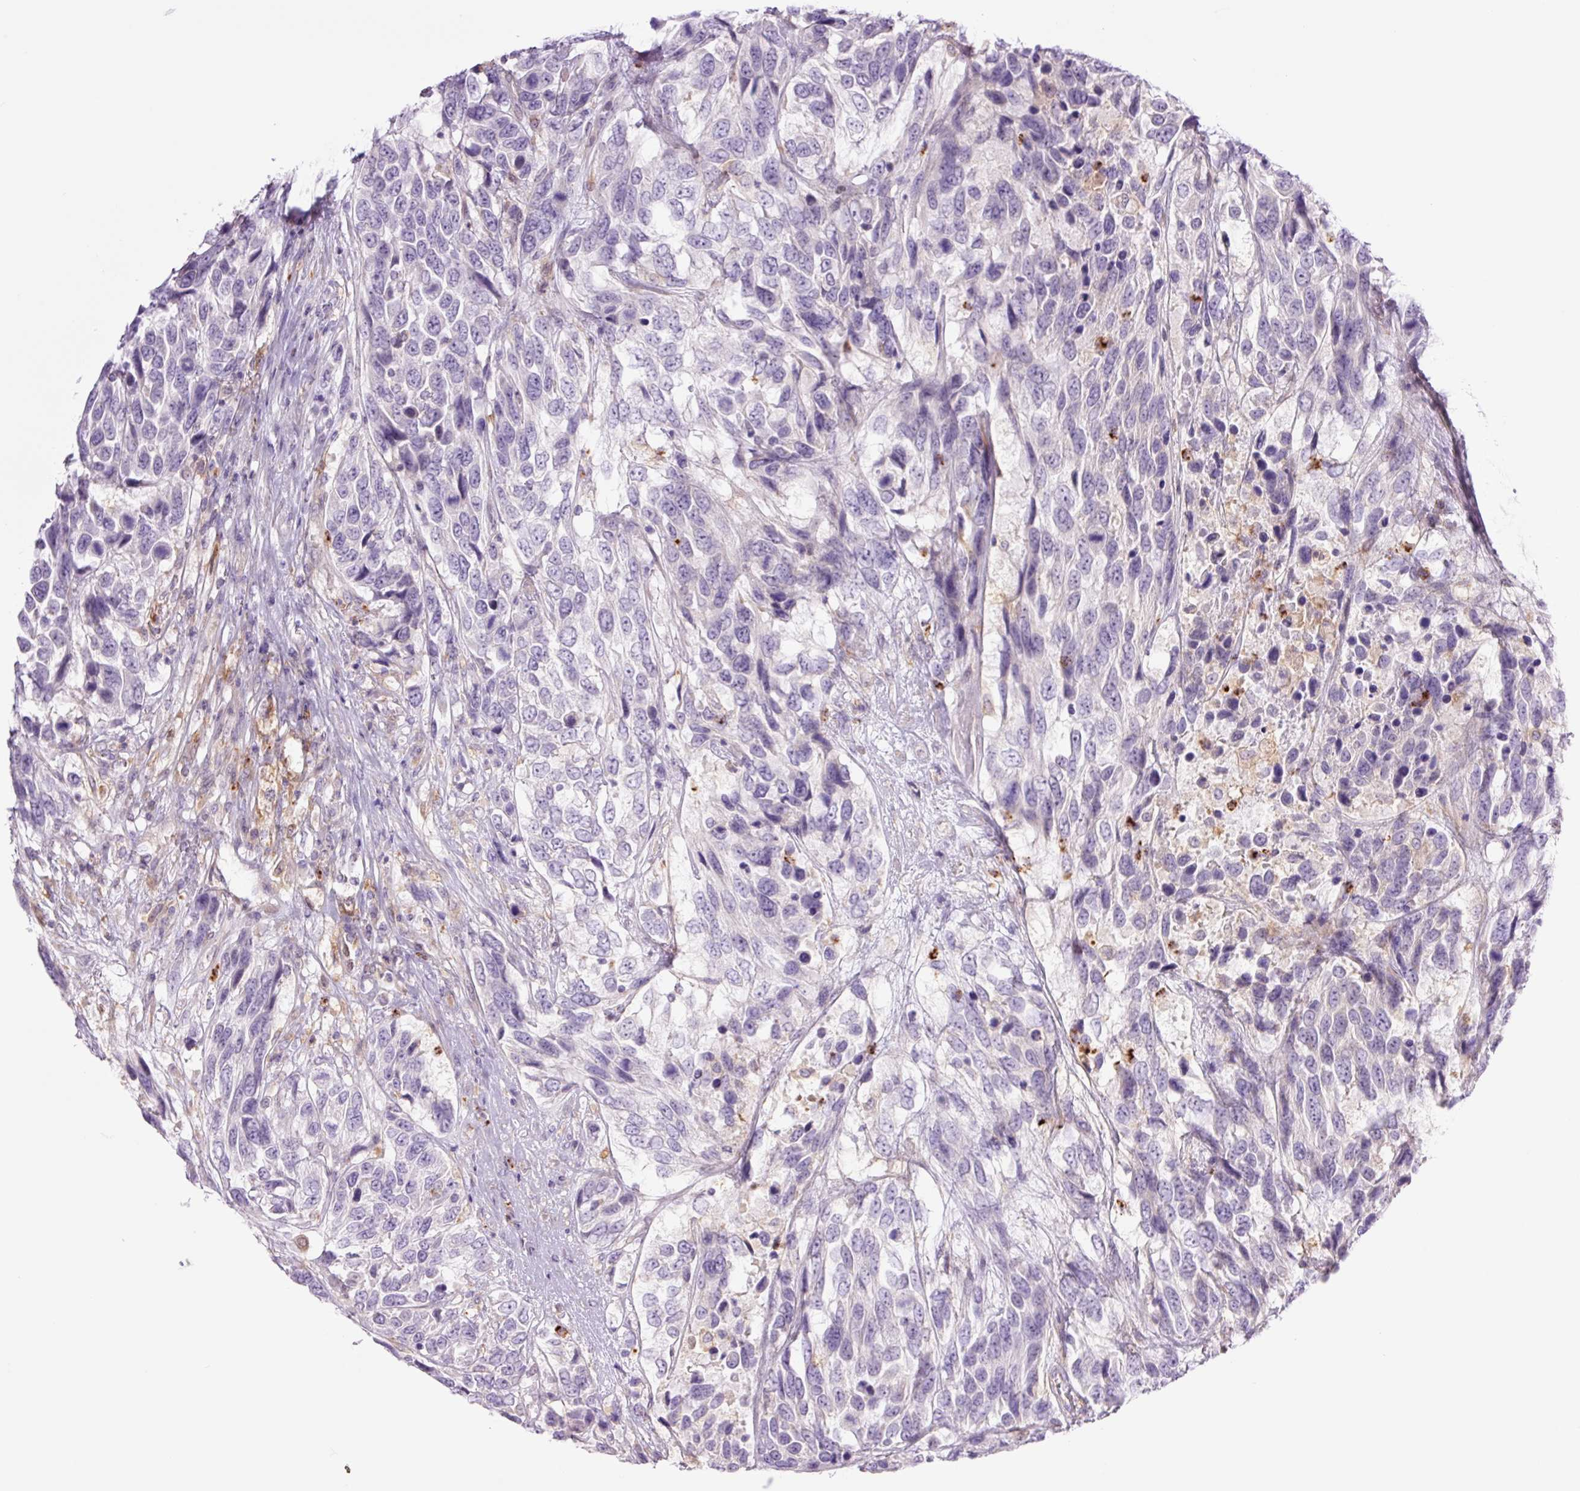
{"staining": {"intensity": "negative", "quantity": "none", "location": "none"}, "tissue": "urothelial cancer", "cell_type": "Tumor cells", "image_type": "cancer", "snomed": [{"axis": "morphology", "description": "Urothelial carcinoma, High grade"}, {"axis": "topography", "description": "Urinary bladder"}], "caption": "An immunohistochemistry image of urothelial cancer is shown. There is no staining in tumor cells of urothelial cancer.", "gene": "SH2D6", "patient": {"sex": "female", "age": 70}}